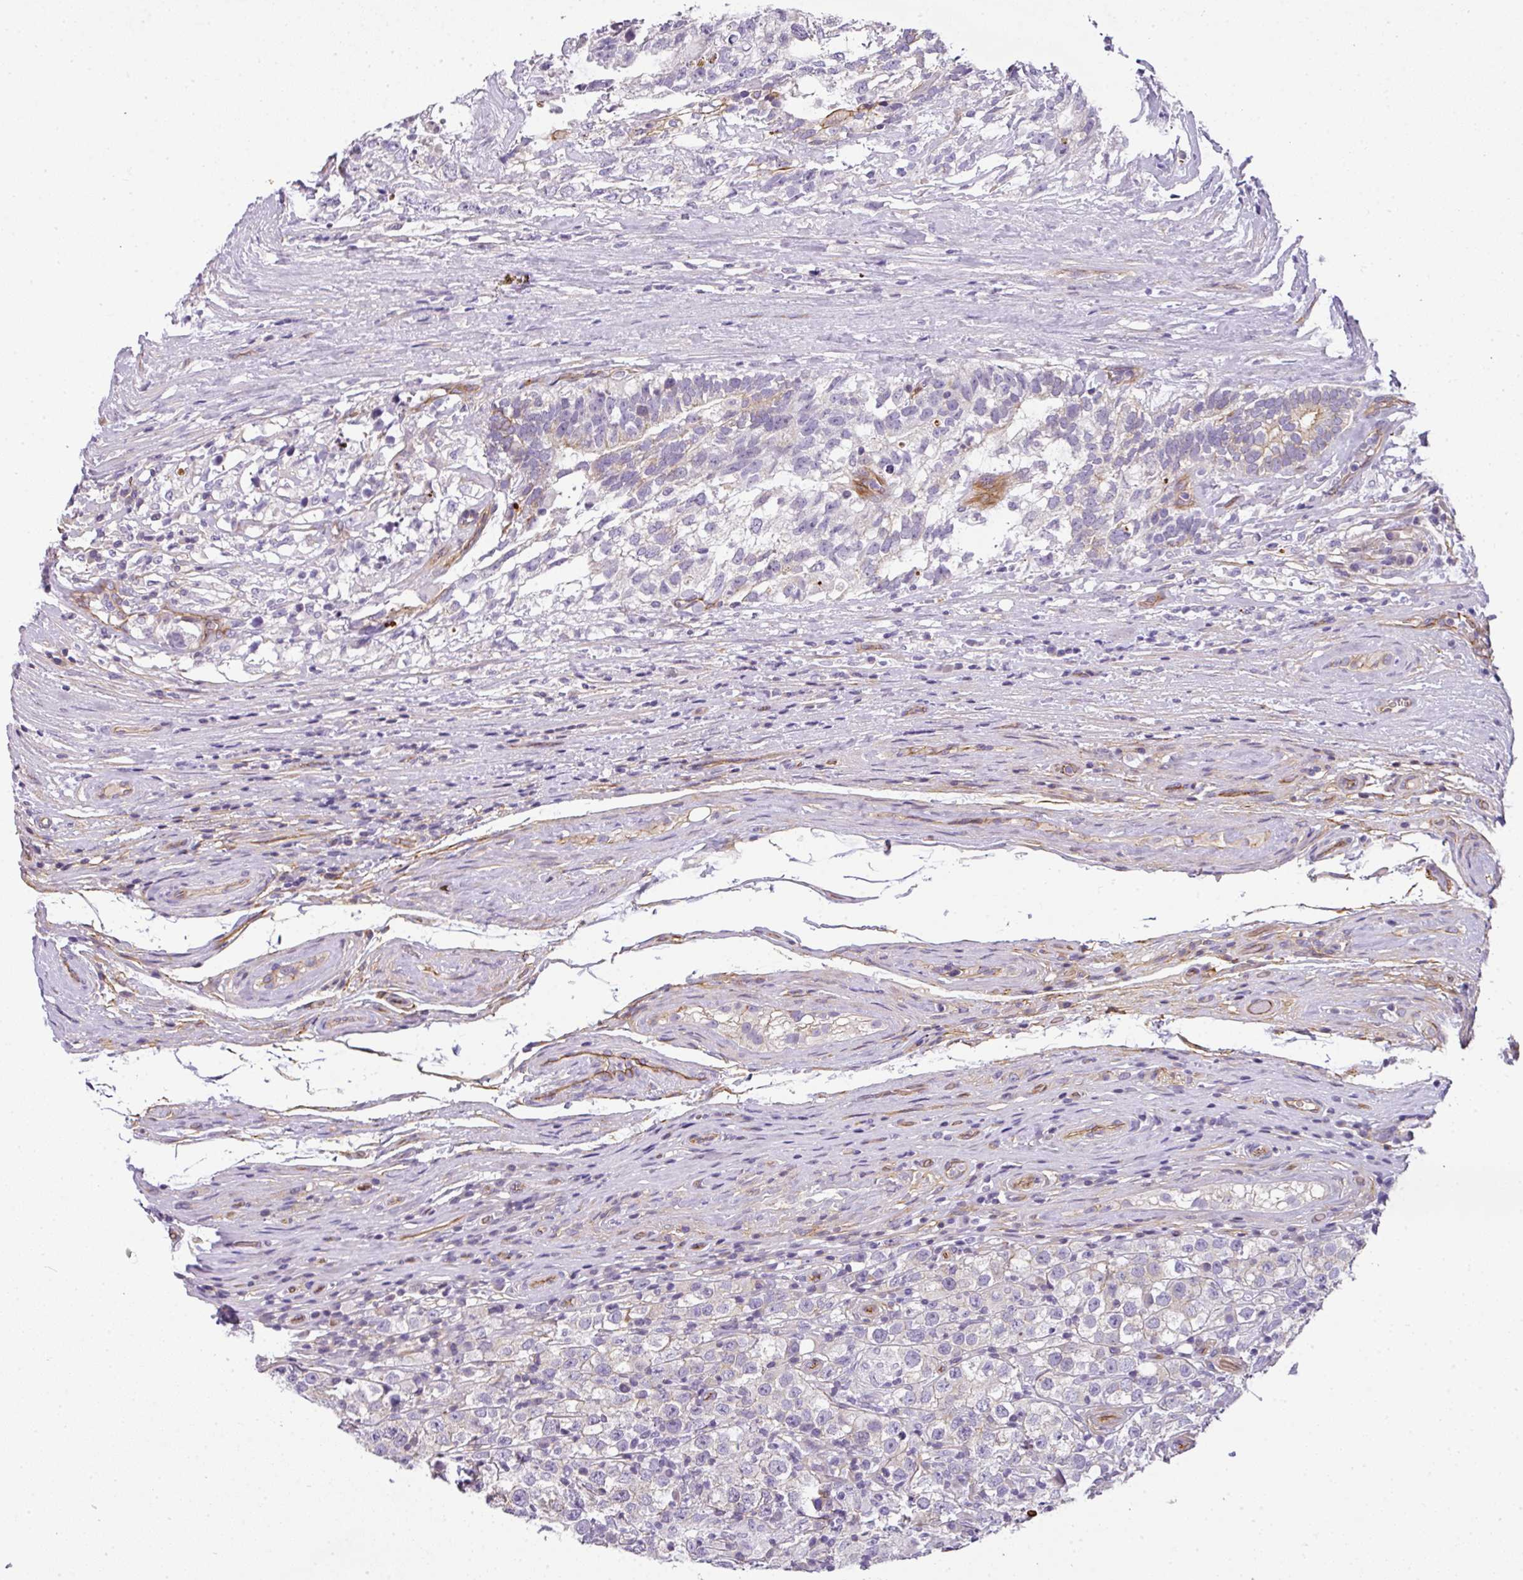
{"staining": {"intensity": "negative", "quantity": "none", "location": "none"}, "tissue": "testis cancer", "cell_type": "Tumor cells", "image_type": "cancer", "snomed": [{"axis": "morphology", "description": "Seminoma, NOS"}, {"axis": "morphology", "description": "Carcinoma, Embryonal, NOS"}, {"axis": "topography", "description": "Testis"}], "caption": "A high-resolution micrograph shows IHC staining of testis embryonal carcinoma, which displays no significant positivity in tumor cells.", "gene": "OR11H4", "patient": {"sex": "male", "age": 41}}